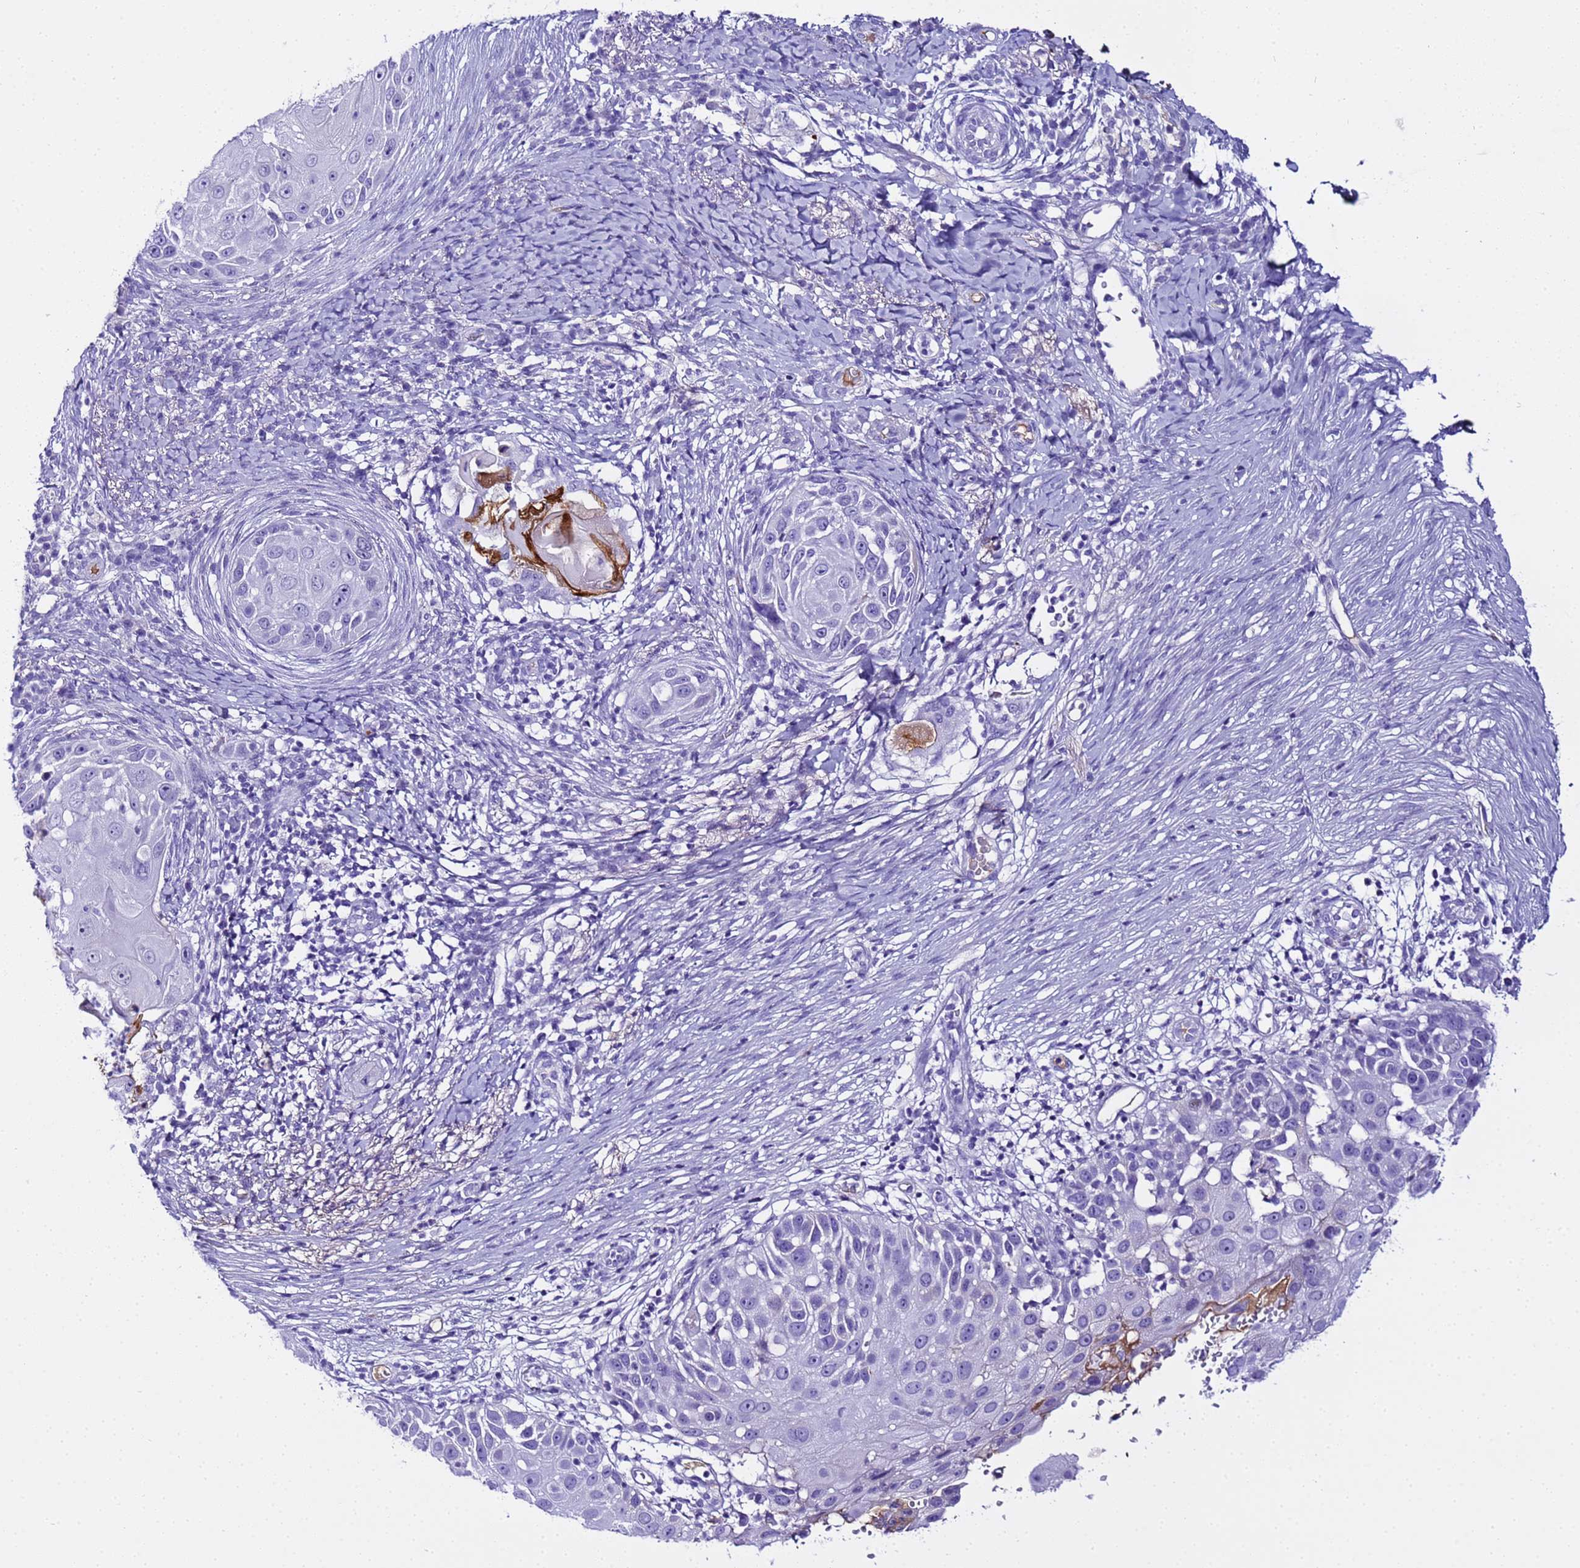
{"staining": {"intensity": "negative", "quantity": "none", "location": "none"}, "tissue": "skin cancer", "cell_type": "Tumor cells", "image_type": "cancer", "snomed": [{"axis": "morphology", "description": "Squamous cell carcinoma, NOS"}, {"axis": "topography", "description": "Skin"}], "caption": "Tumor cells are negative for protein expression in human squamous cell carcinoma (skin). (DAB (3,3'-diaminobenzidine) immunohistochemistry, high magnification).", "gene": "CFHR2", "patient": {"sex": "female", "age": 44}}